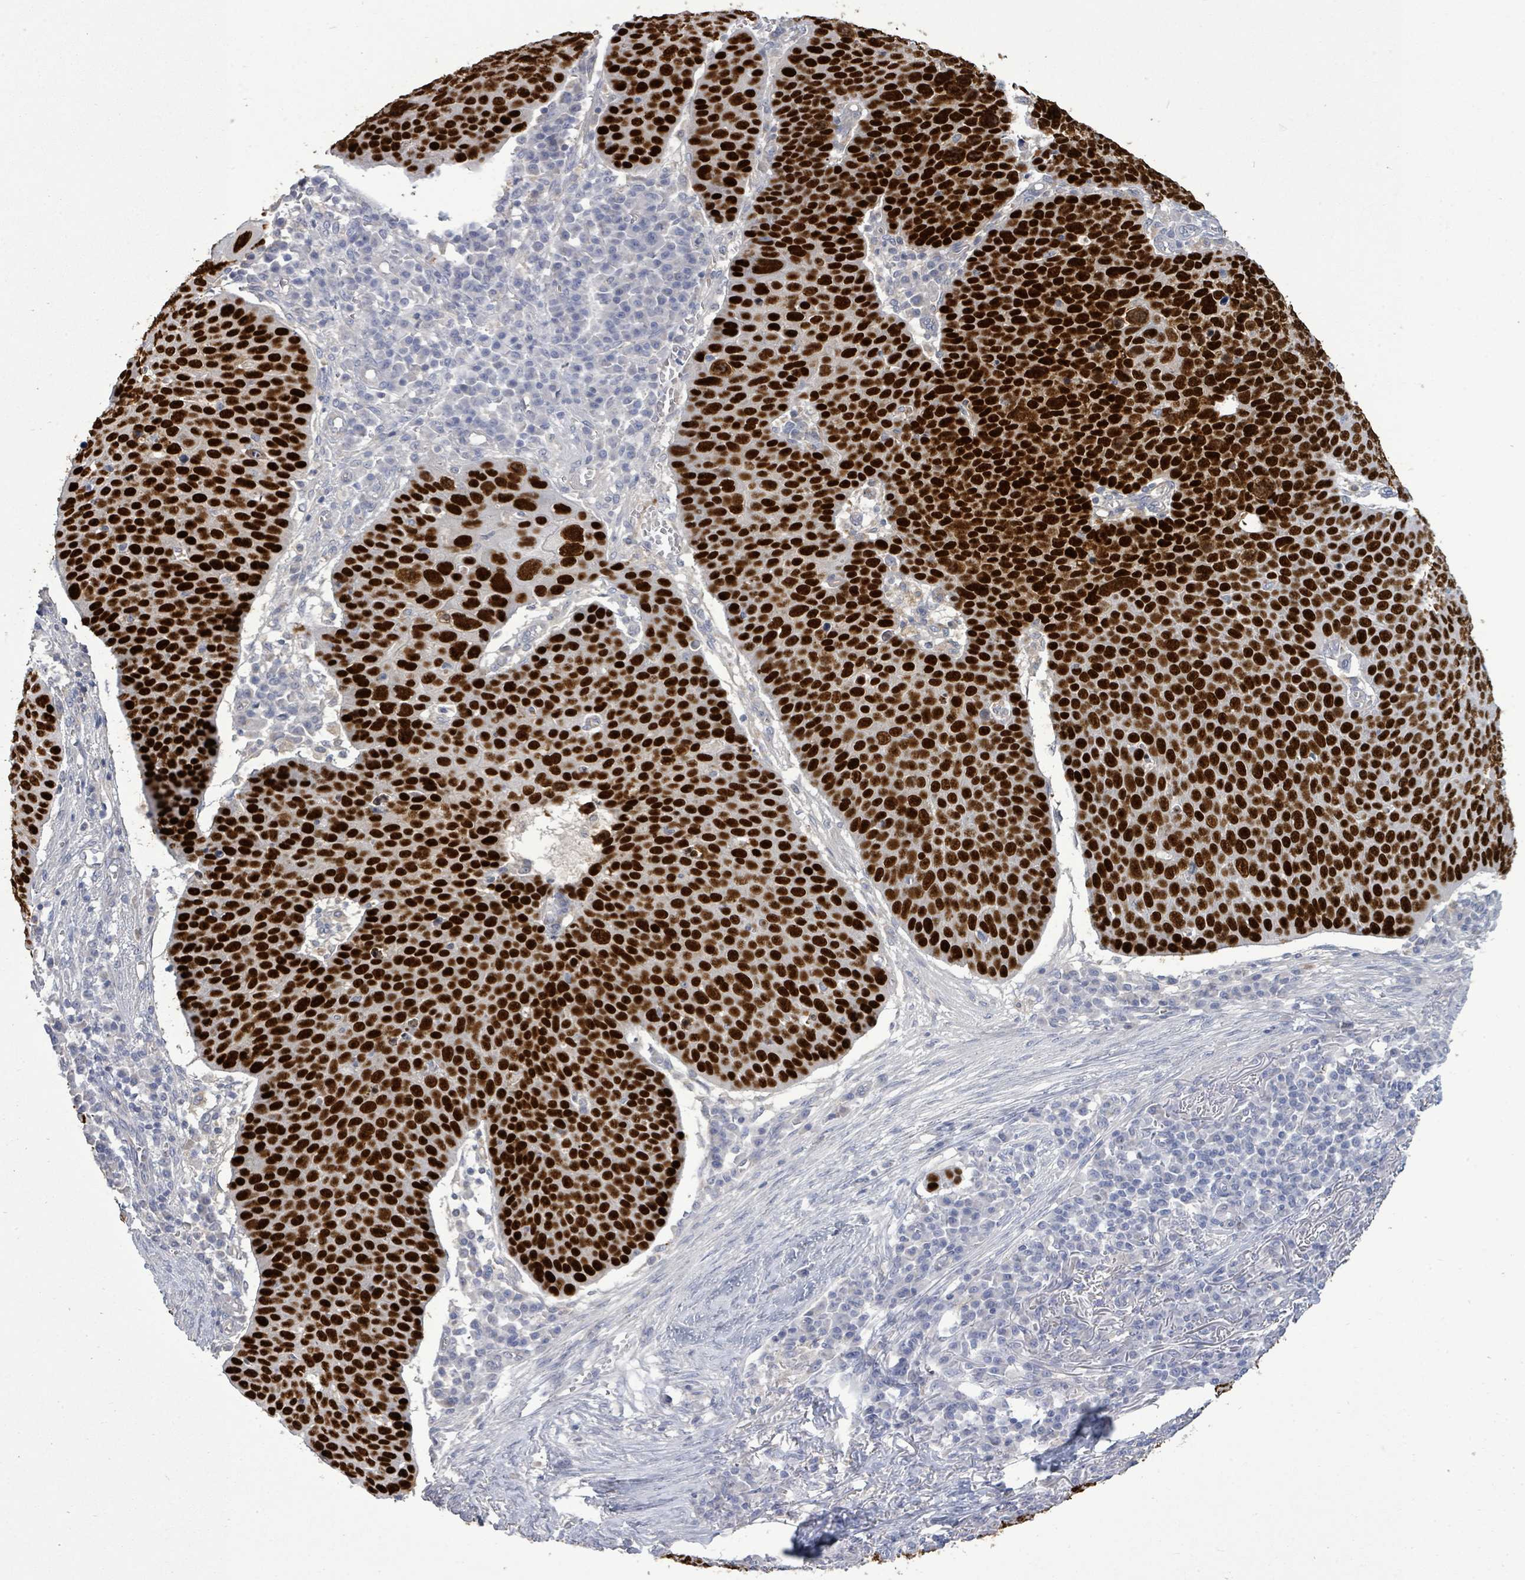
{"staining": {"intensity": "strong", "quantity": ">75%", "location": "nuclear"}, "tissue": "skin cancer", "cell_type": "Tumor cells", "image_type": "cancer", "snomed": [{"axis": "morphology", "description": "Squamous cell carcinoma, NOS"}, {"axis": "topography", "description": "Skin"}], "caption": "The image exhibits a brown stain indicating the presence of a protein in the nuclear of tumor cells in skin cancer.", "gene": "CT45A5", "patient": {"sex": "male", "age": 71}}